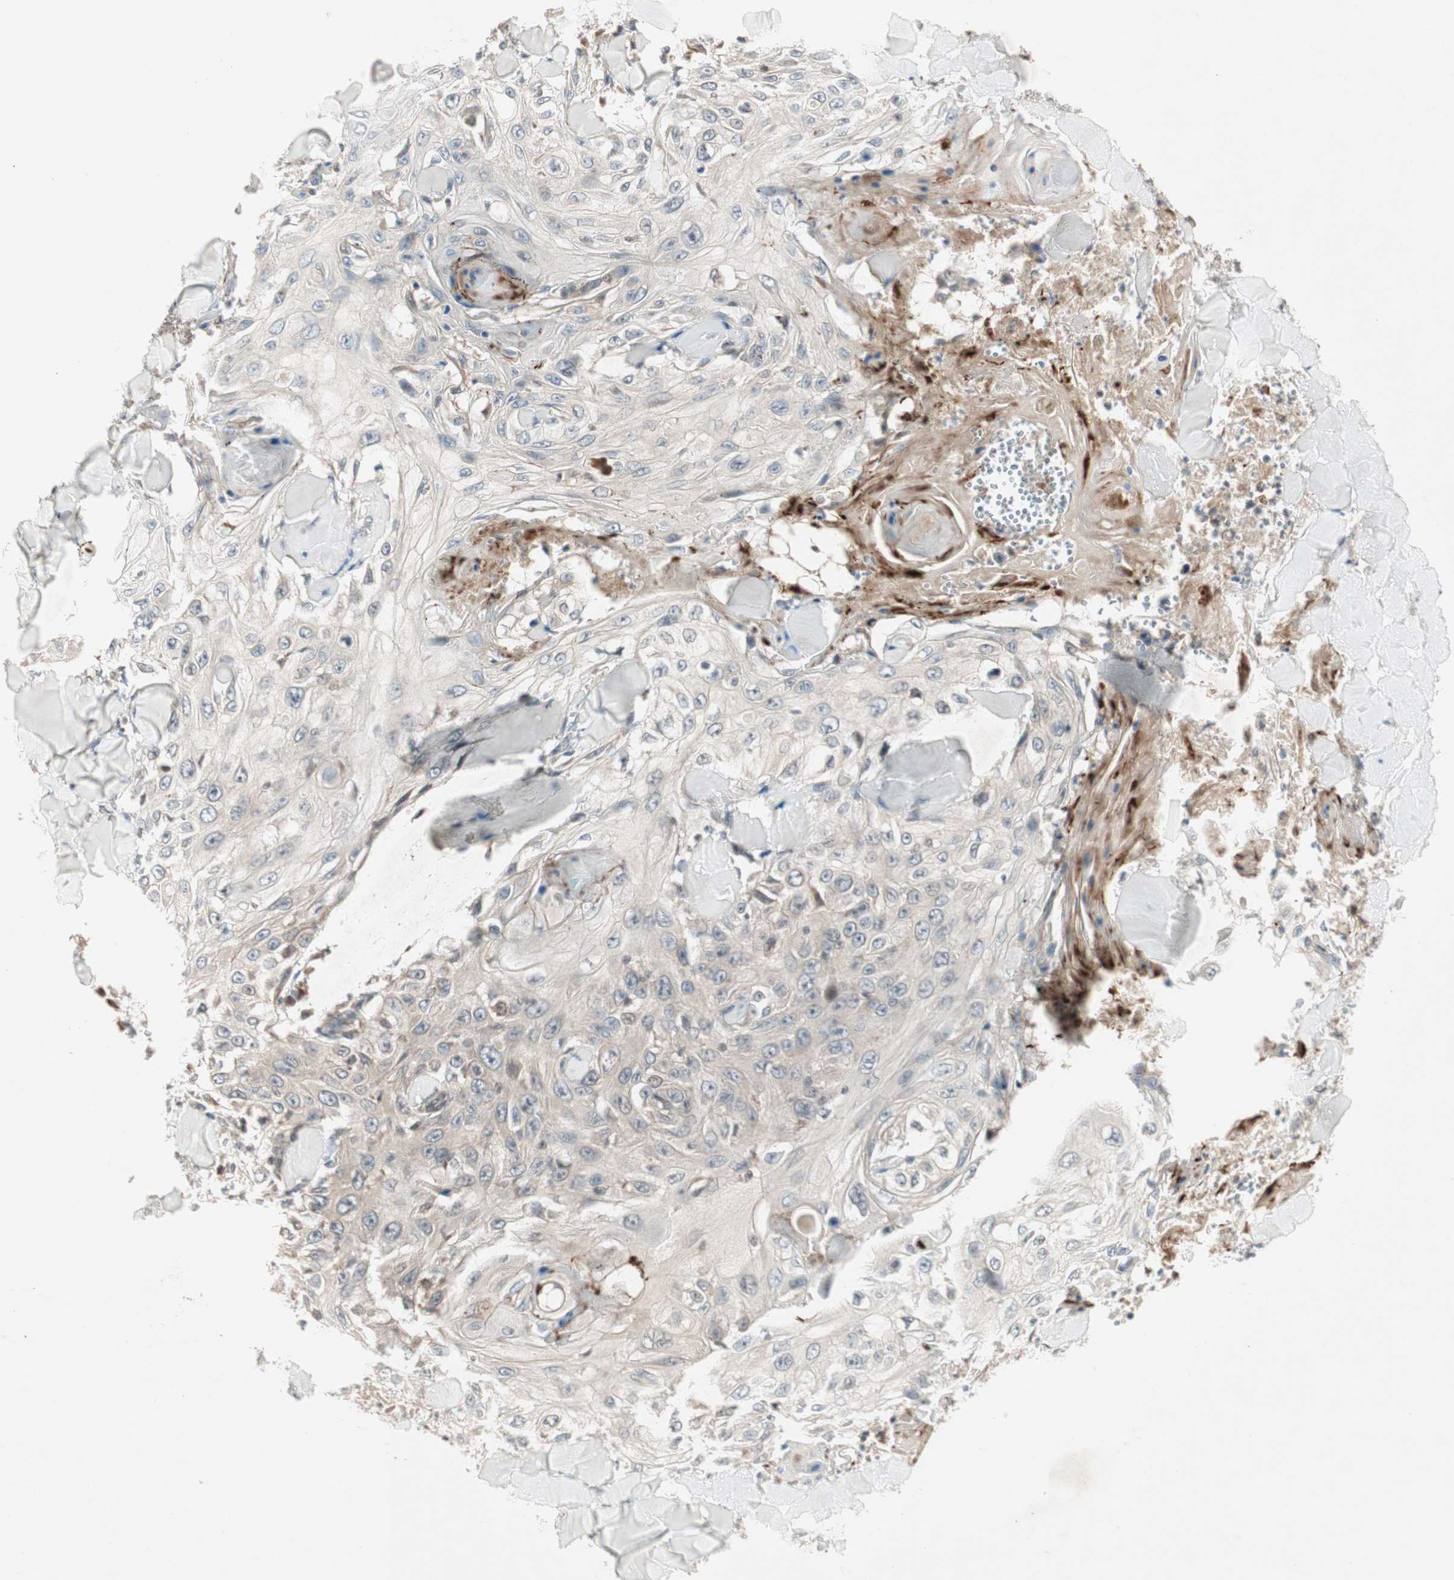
{"staining": {"intensity": "weak", "quantity": "25%-75%", "location": "cytoplasmic/membranous"}, "tissue": "skin cancer", "cell_type": "Tumor cells", "image_type": "cancer", "snomed": [{"axis": "morphology", "description": "Squamous cell carcinoma, NOS"}, {"axis": "topography", "description": "Skin"}], "caption": "This micrograph exhibits IHC staining of squamous cell carcinoma (skin), with low weak cytoplasmic/membranous positivity in about 25%-75% of tumor cells.", "gene": "PGBD1", "patient": {"sex": "male", "age": 86}}